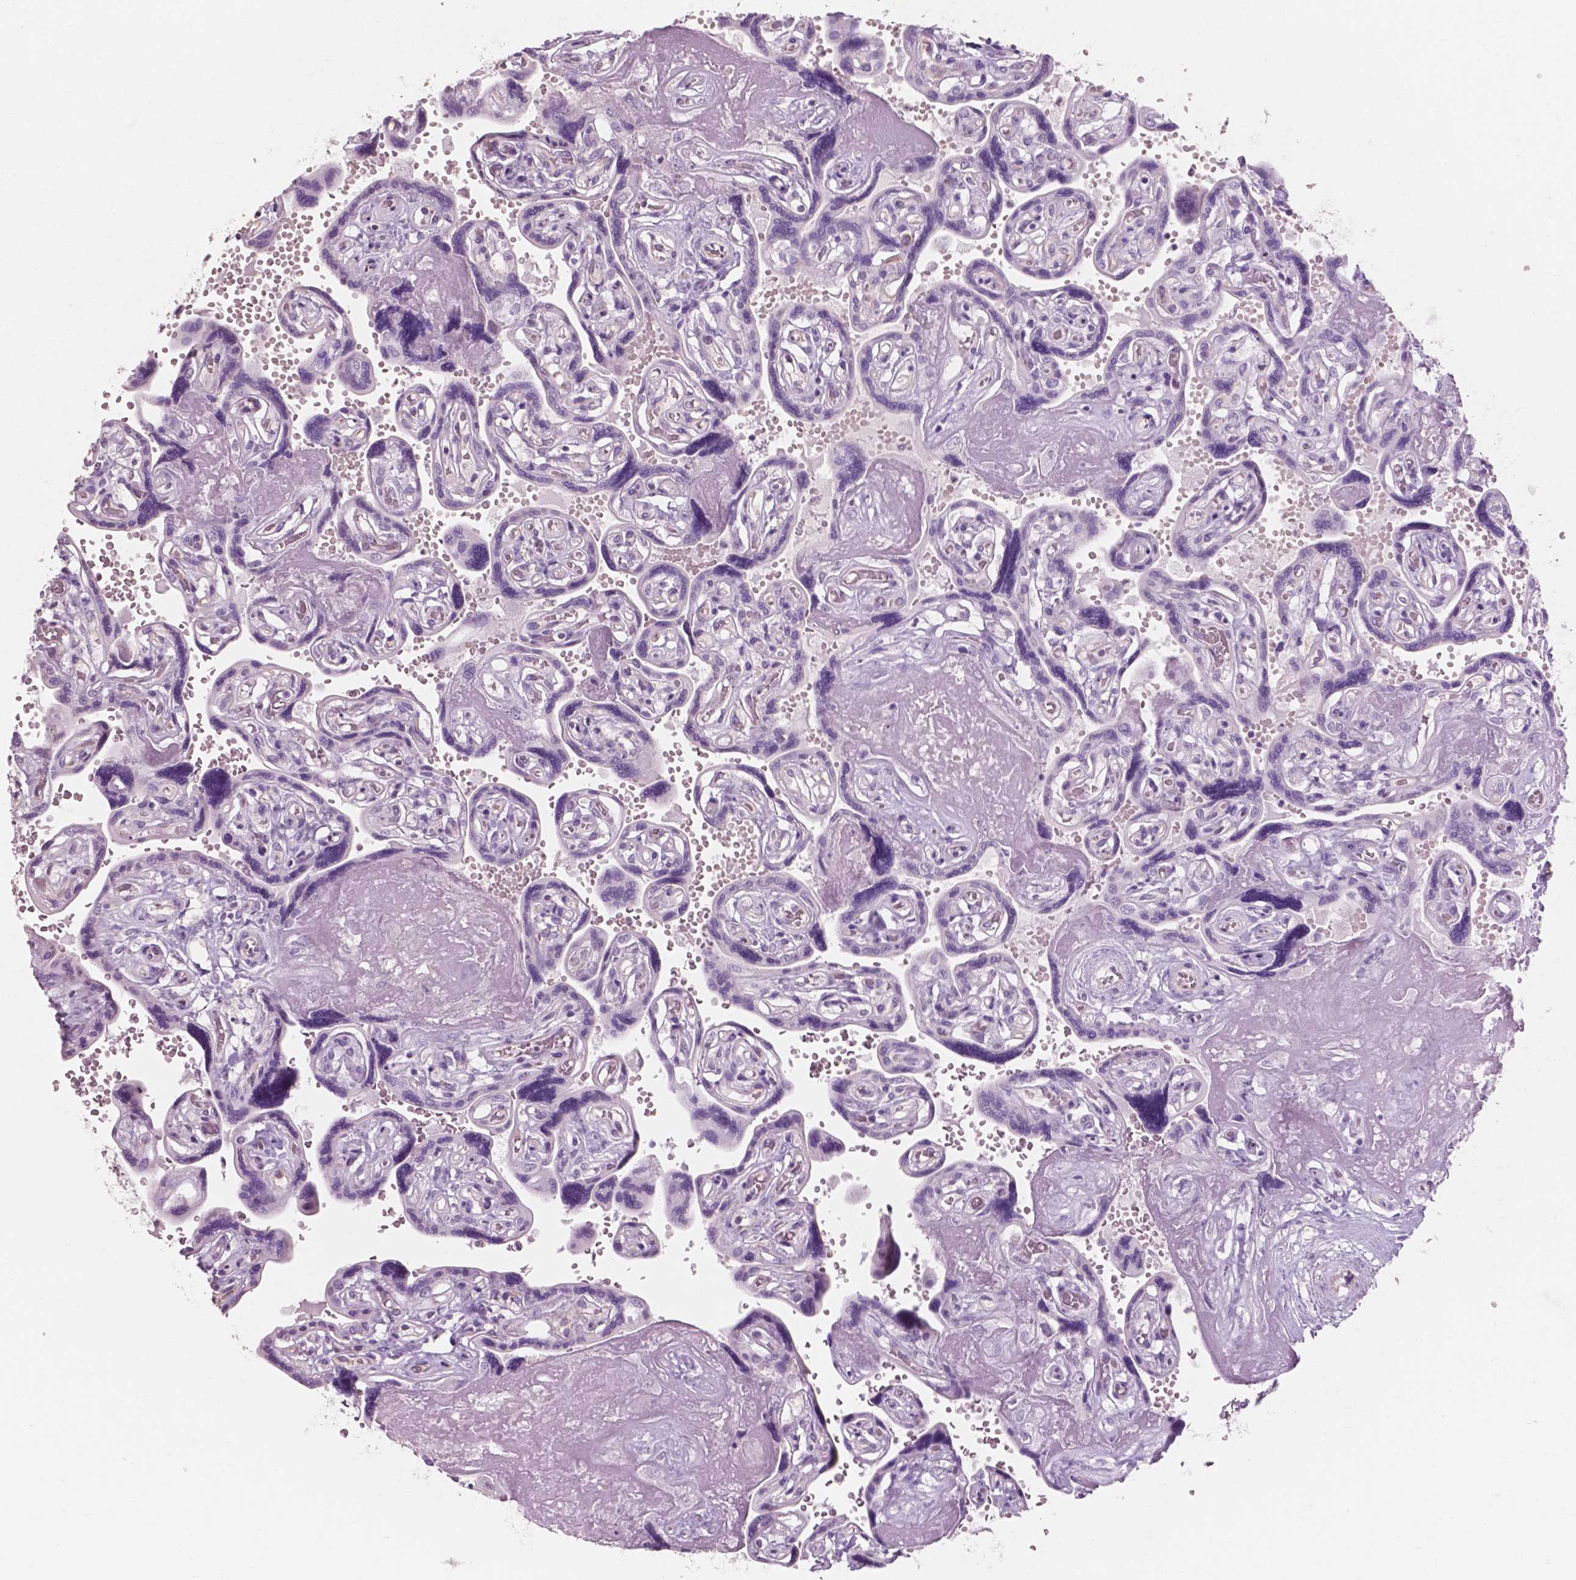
{"staining": {"intensity": "negative", "quantity": "none", "location": "none"}, "tissue": "placenta", "cell_type": "Decidual cells", "image_type": "normal", "snomed": [{"axis": "morphology", "description": "Normal tissue, NOS"}, {"axis": "topography", "description": "Placenta"}], "caption": "IHC micrograph of normal placenta: human placenta stained with DAB (3,3'-diaminobenzidine) demonstrates no significant protein staining in decidual cells. (DAB IHC, high magnification).", "gene": "AWAT1", "patient": {"sex": "female", "age": 32}}